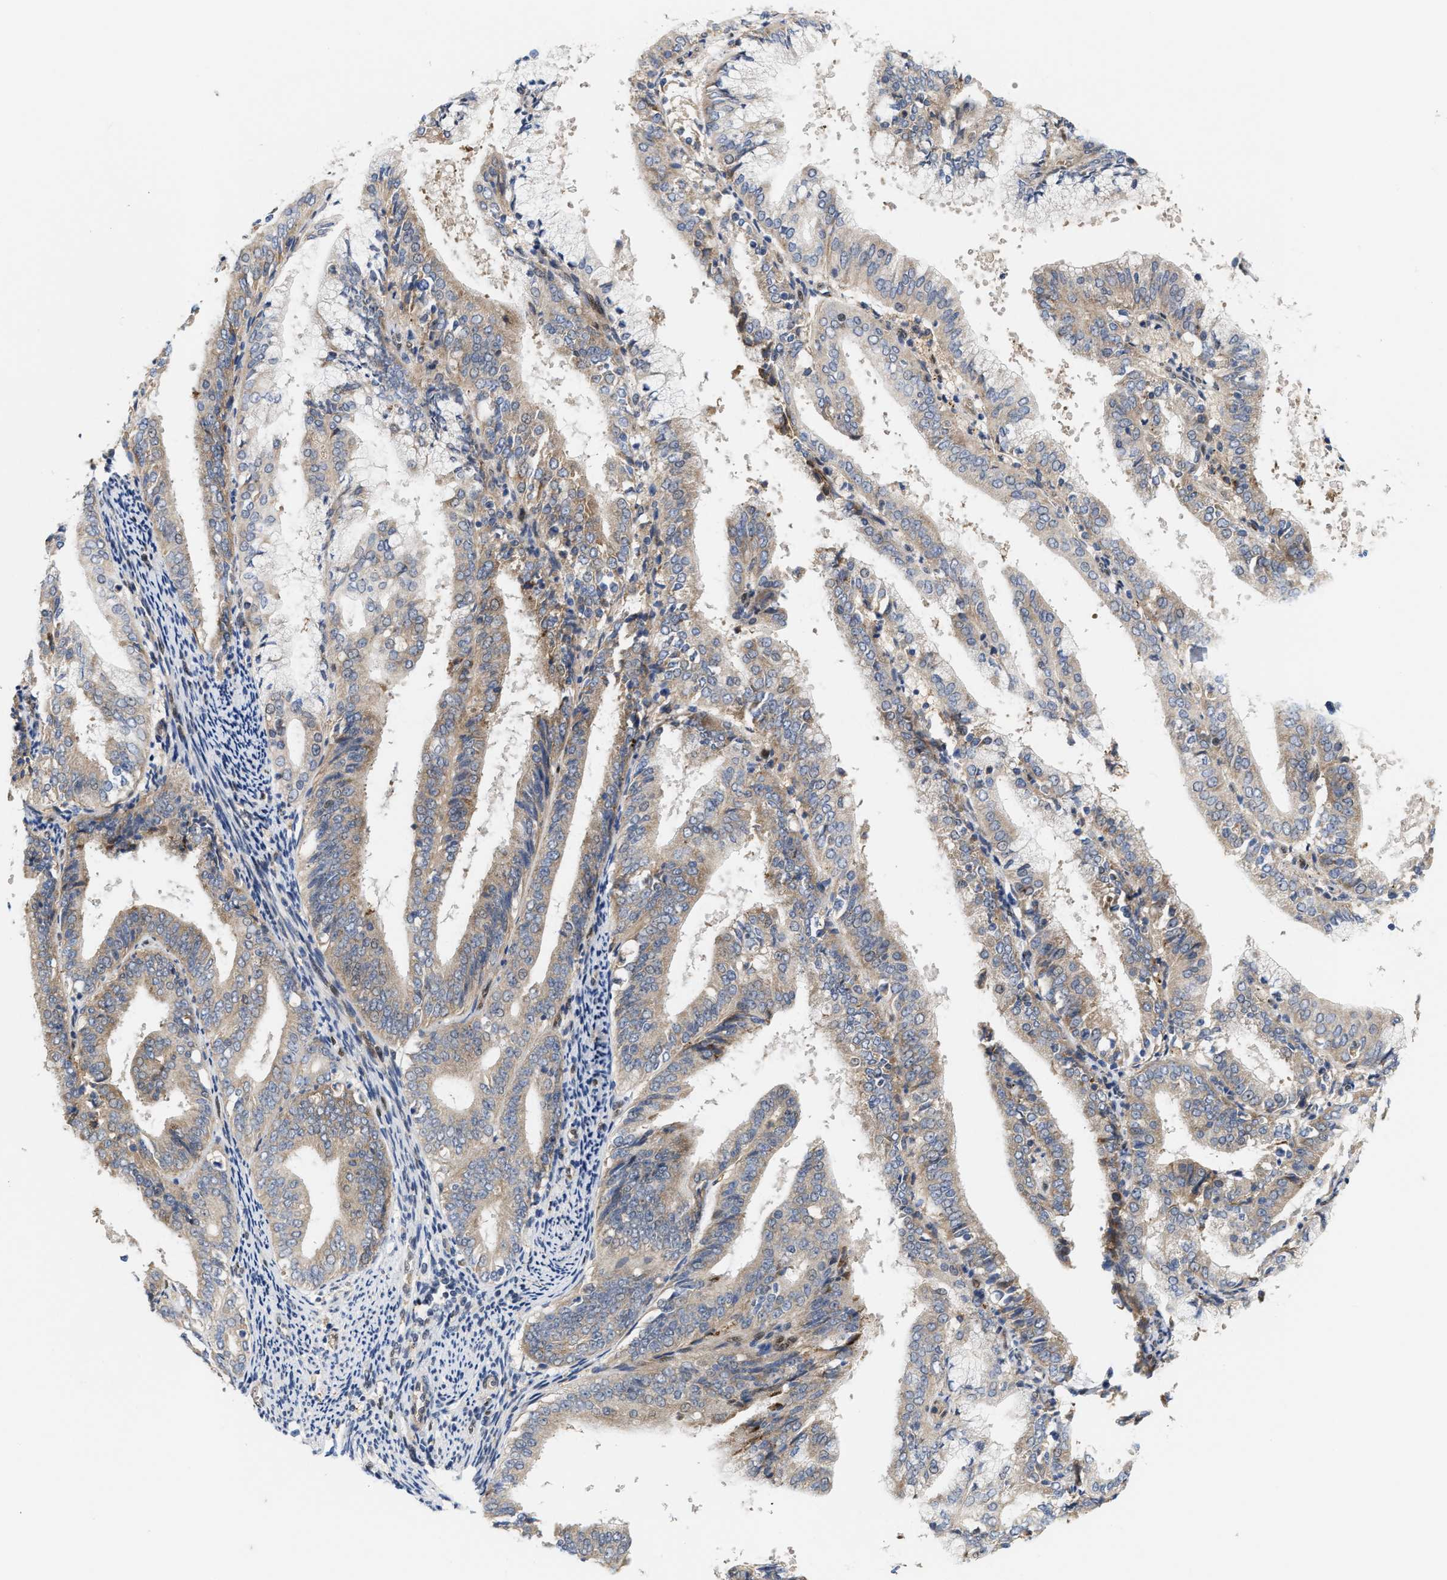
{"staining": {"intensity": "weak", "quantity": ">75%", "location": "cytoplasmic/membranous"}, "tissue": "endometrial cancer", "cell_type": "Tumor cells", "image_type": "cancer", "snomed": [{"axis": "morphology", "description": "Adenocarcinoma, NOS"}, {"axis": "topography", "description": "Endometrium"}], "caption": "Protein positivity by immunohistochemistry displays weak cytoplasmic/membranous positivity in approximately >75% of tumor cells in adenocarcinoma (endometrial). Immunohistochemistry stains the protein in brown and the nuclei are stained blue.", "gene": "TCF4", "patient": {"sex": "female", "age": 63}}